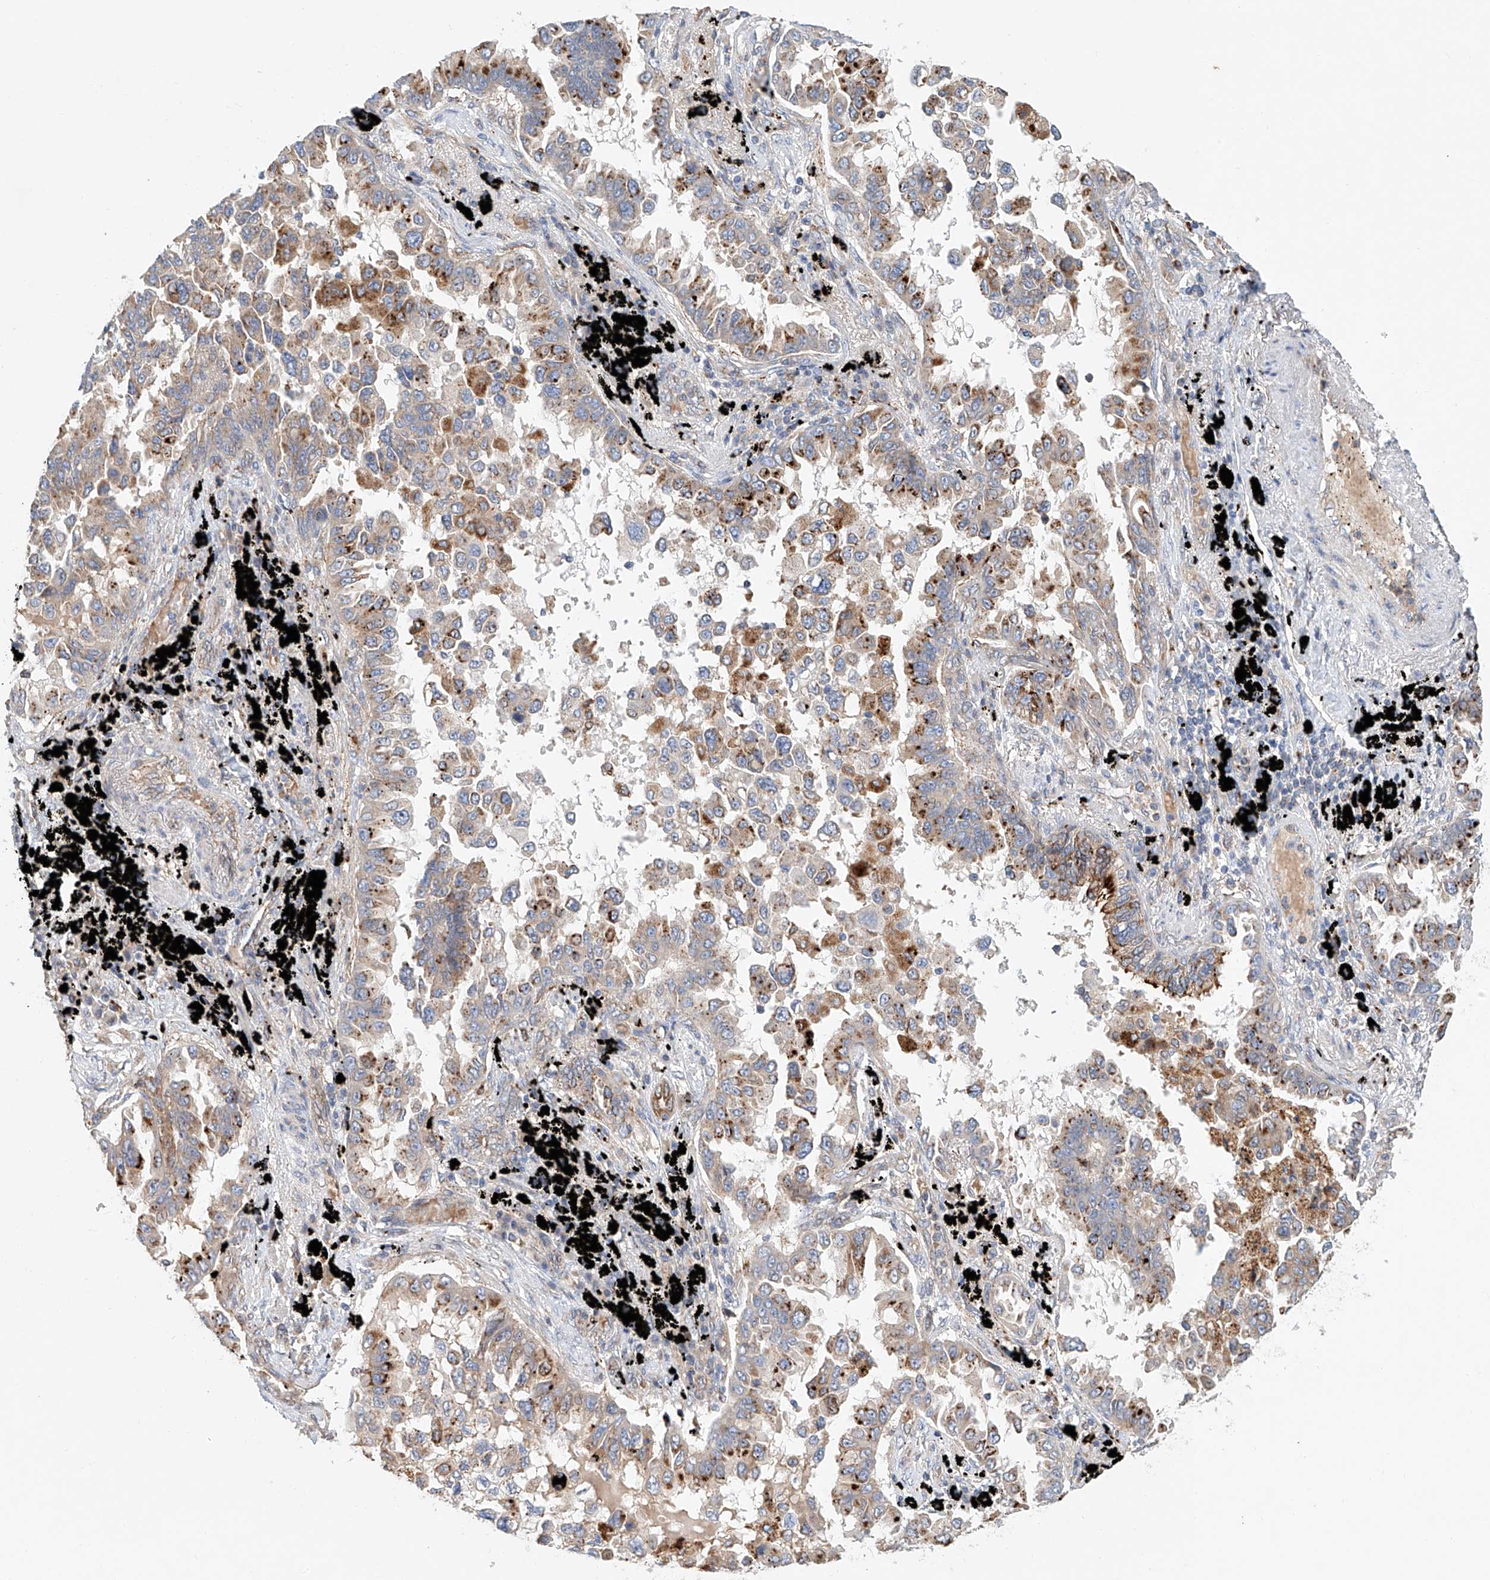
{"staining": {"intensity": "moderate", "quantity": ">75%", "location": "cytoplasmic/membranous"}, "tissue": "lung cancer", "cell_type": "Tumor cells", "image_type": "cancer", "snomed": [{"axis": "morphology", "description": "Adenocarcinoma, NOS"}, {"axis": "topography", "description": "Lung"}], "caption": "An image of lung adenocarcinoma stained for a protein demonstrates moderate cytoplasmic/membranous brown staining in tumor cells. (IHC, brightfield microscopy, high magnification).", "gene": "HGSNAT", "patient": {"sex": "female", "age": 67}}